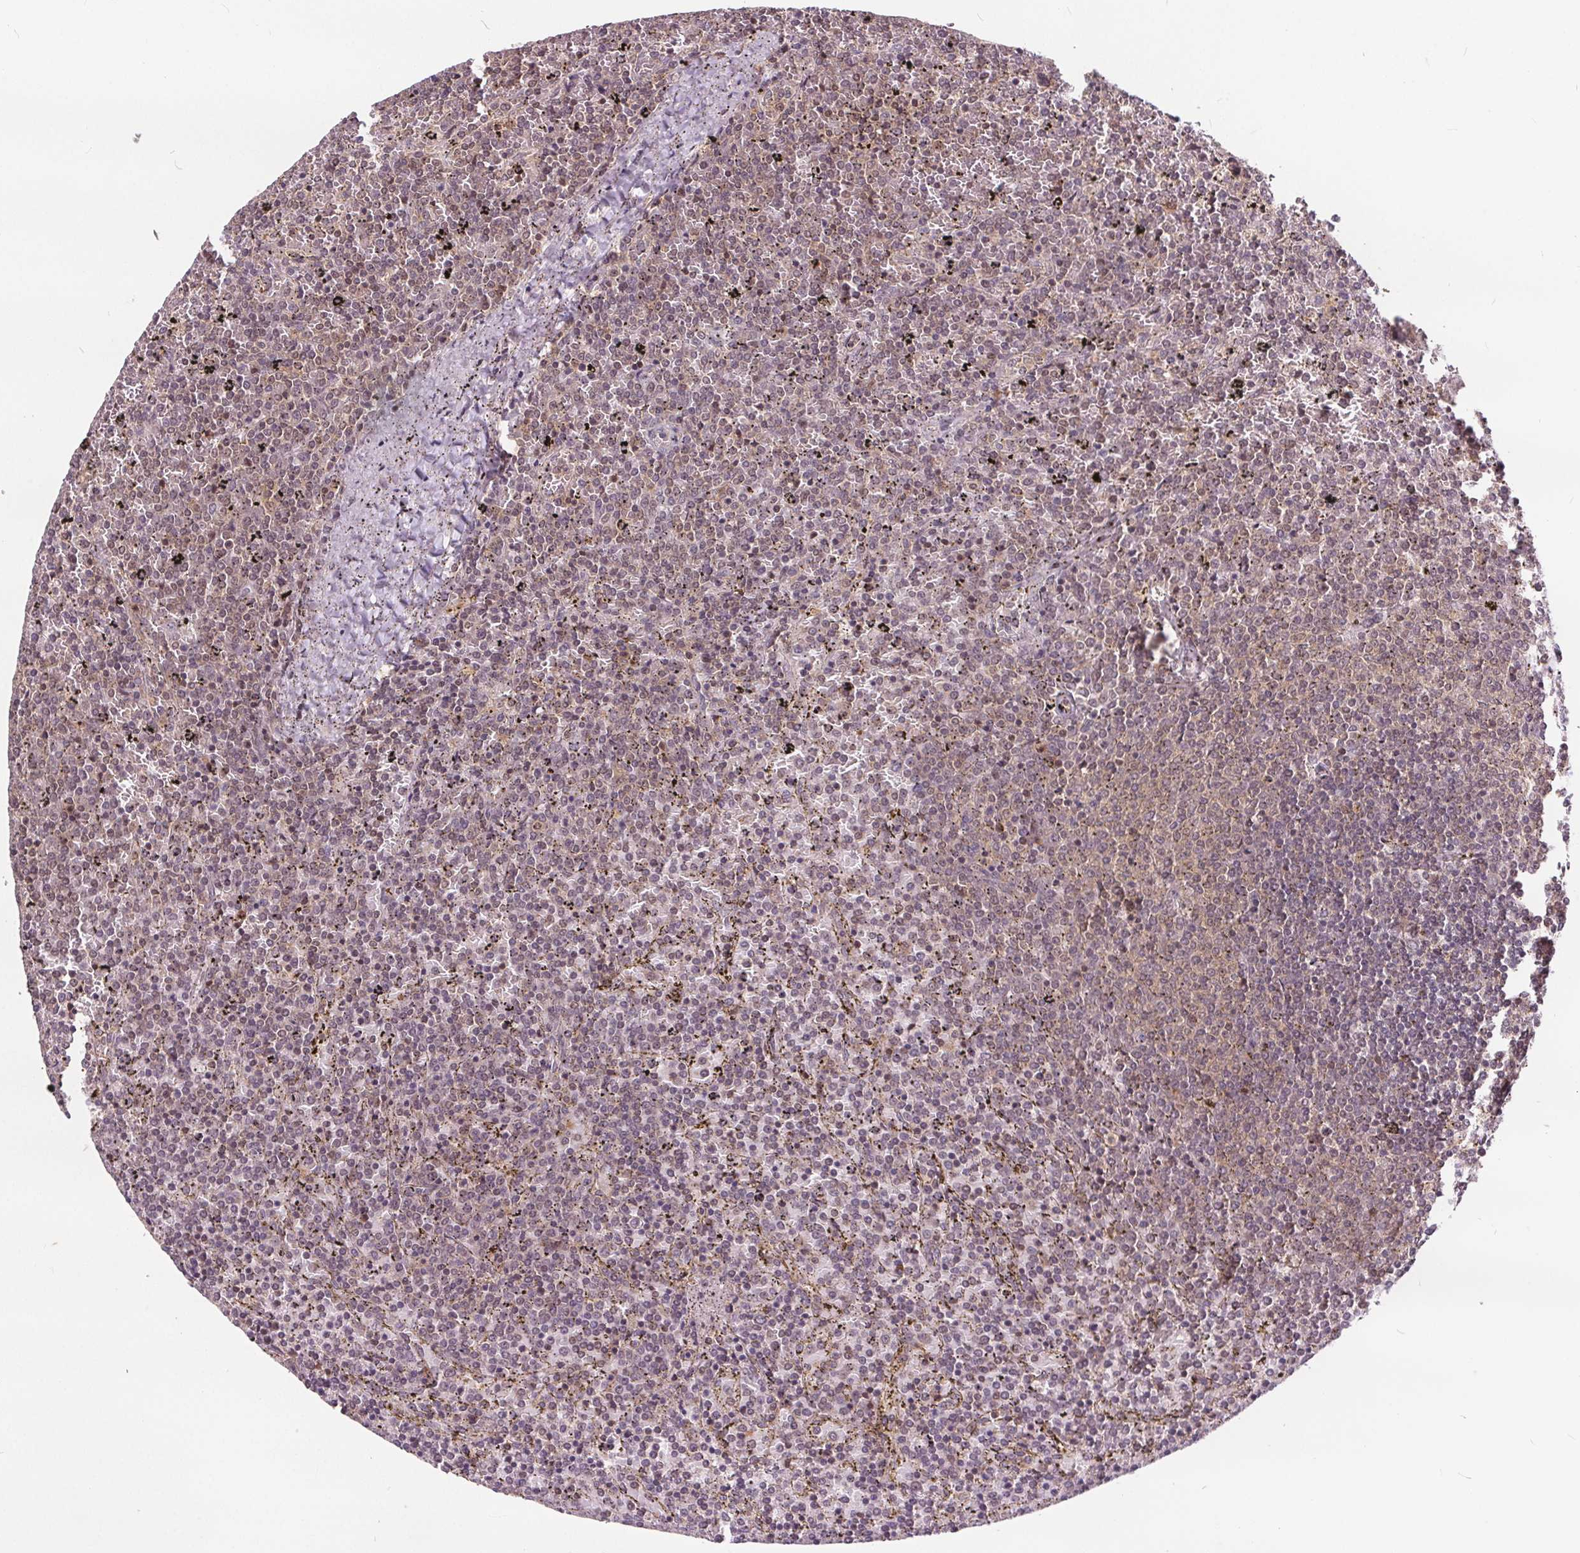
{"staining": {"intensity": "weak", "quantity": "25%-75%", "location": "cytoplasmic/membranous,nuclear"}, "tissue": "lymphoma", "cell_type": "Tumor cells", "image_type": "cancer", "snomed": [{"axis": "morphology", "description": "Malignant lymphoma, non-Hodgkin's type, Low grade"}, {"axis": "topography", "description": "Spleen"}], "caption": "This histopathology image reveals immunohistochemistry (IHC) staining of human lymphoma, with low weak cytoplasmic/membranous and nuclear positivity in approximately 25%-75% of tumor cells.", "gene": "HIF1AN", "patient": {"sex": "female", "age": 77}}